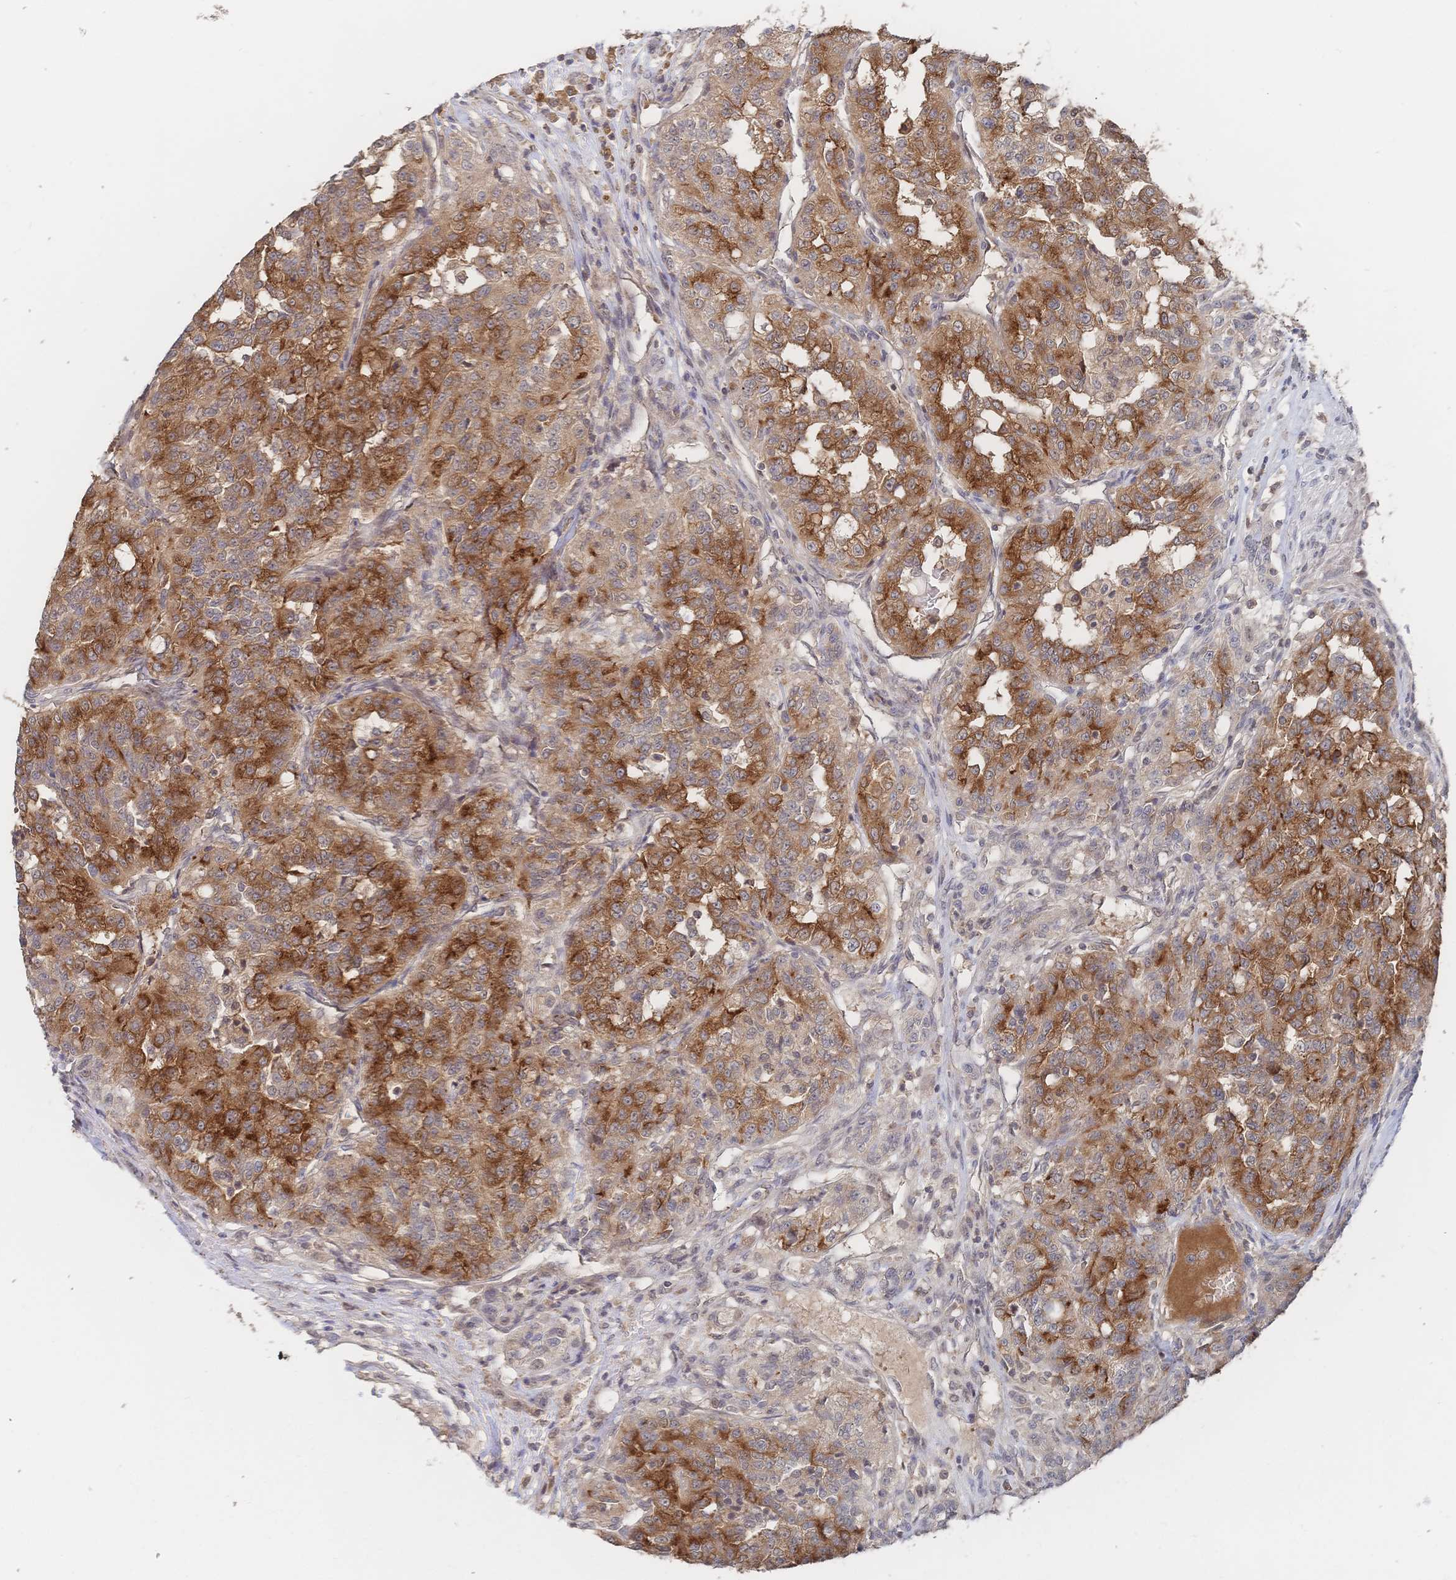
{"staining": {"intensity": "moderate", "quantity": ">75%", "location": "cytoplasmic/membranous"}, "tissue": "renal cancer", "cell_type": "Tumor cells", "image_type": "cancer", "snomed": [{"axis": "morphology", "description": "Adenocarcinoma, NOS"}, {"axis": "topography", "description": "Kidney"}], "caption": "Renal cancer (adenocarcinoma) was stained to show a protein in brown. There is medium levels of moderate cytoplasmic/membranous expression in approximately >75% of tumor cells.", "gene": "LRP5", "patient": {"sex": "female", "age": 63}}